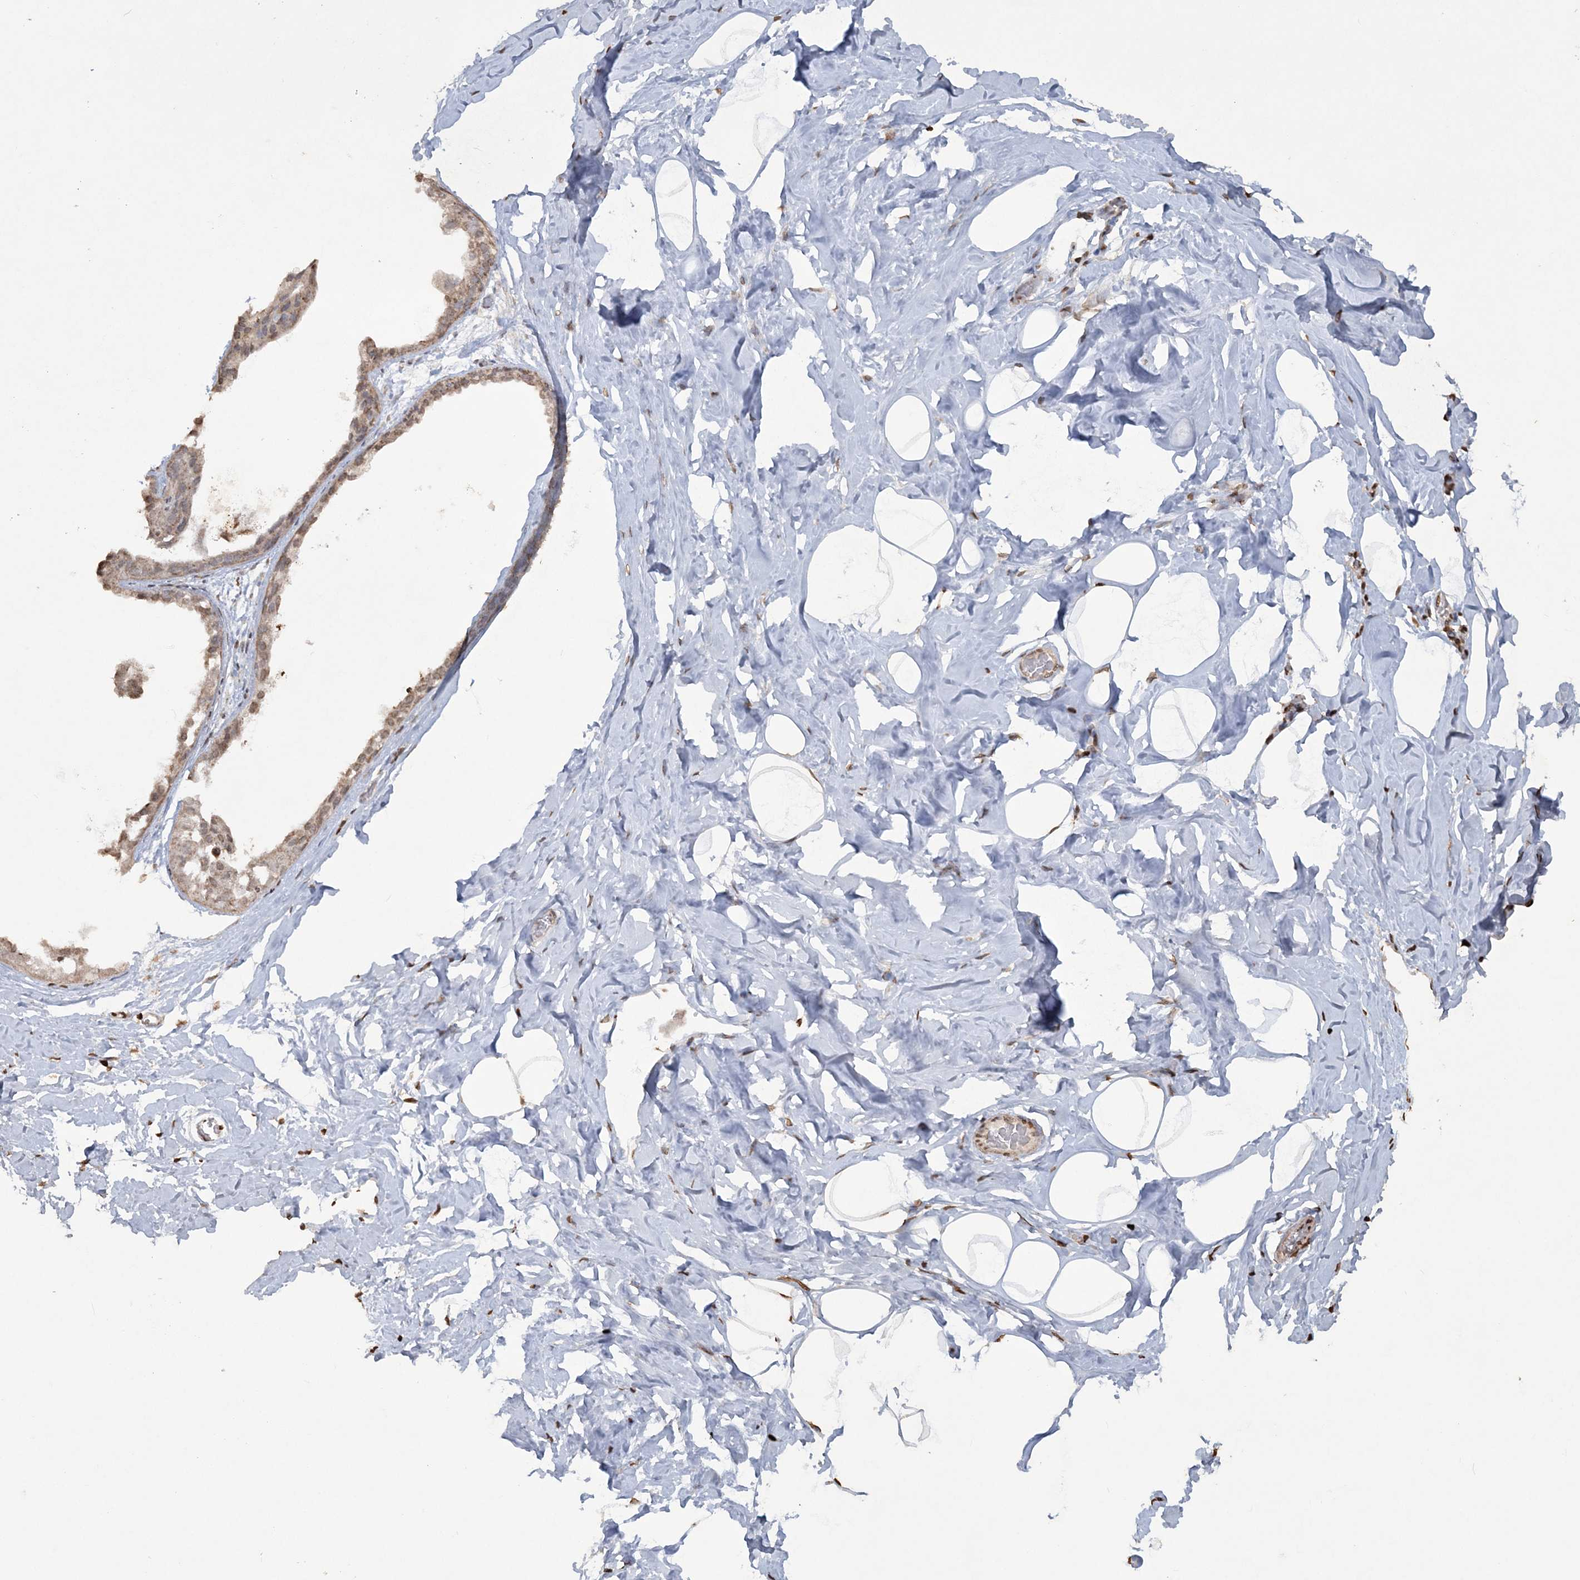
{"staining": {"intensity": "moderate", "quantity": ">75%", "location": "cytoplasmic/membranous"}, "tissue": "adipose tissue", "cell_type": "Adipocytes", "image_type": "normal", "snomed": [{"axis": "morphology", "description": "Normal tissue, NOS"}, {"axis": "morphology", "description": "Fibrosis, NOS"}, {"axis": "topography", "description": "Breast"}, {"axis": "topography", "description": "Adipose tissue"}], "caption": "Human adipose tissue stained with a brown dye displays moderate cytoplasmic/membranous positive positivity in about >75% of adipocytes.", "gene": "TTC7A", "patient": {"sex": "female", "age": 39}}